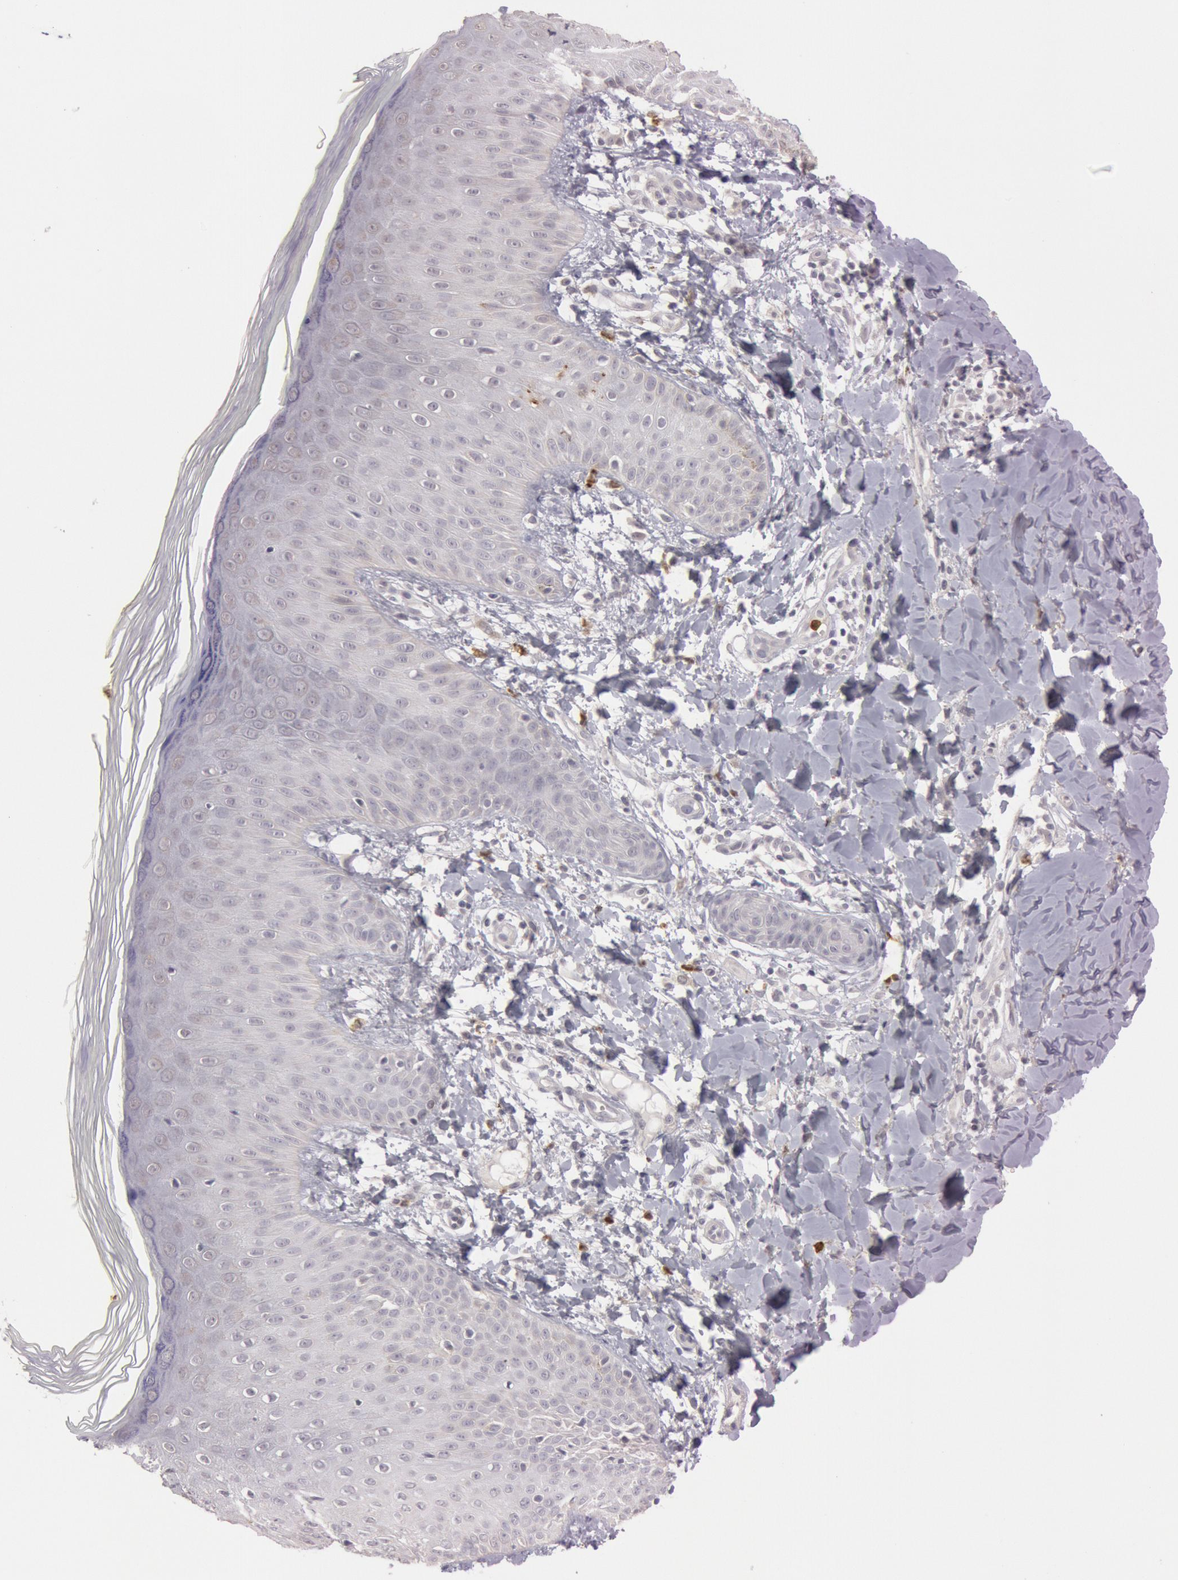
{"staining": {"intensity": "negative", "quantity": "none", "location": "none"}, "tissue": "skin", "cell_type": "Epidermal cells", "image_type": "normal", "snomed": [{"axis": "morphology", "description": "Normal tissue, NOS"}, {"axis": "morphology", "description": "Inflammation, NOS"}, {"axis": "topography", "description": "Soft tissue"}, {"axis": "topography", "description": "Anal"}], "caption": "The histopathology image displays no significant positivity in epidermal cells of skin.", "gene": "KDM6A", "patient": {"sex": "female", "age": 15}}